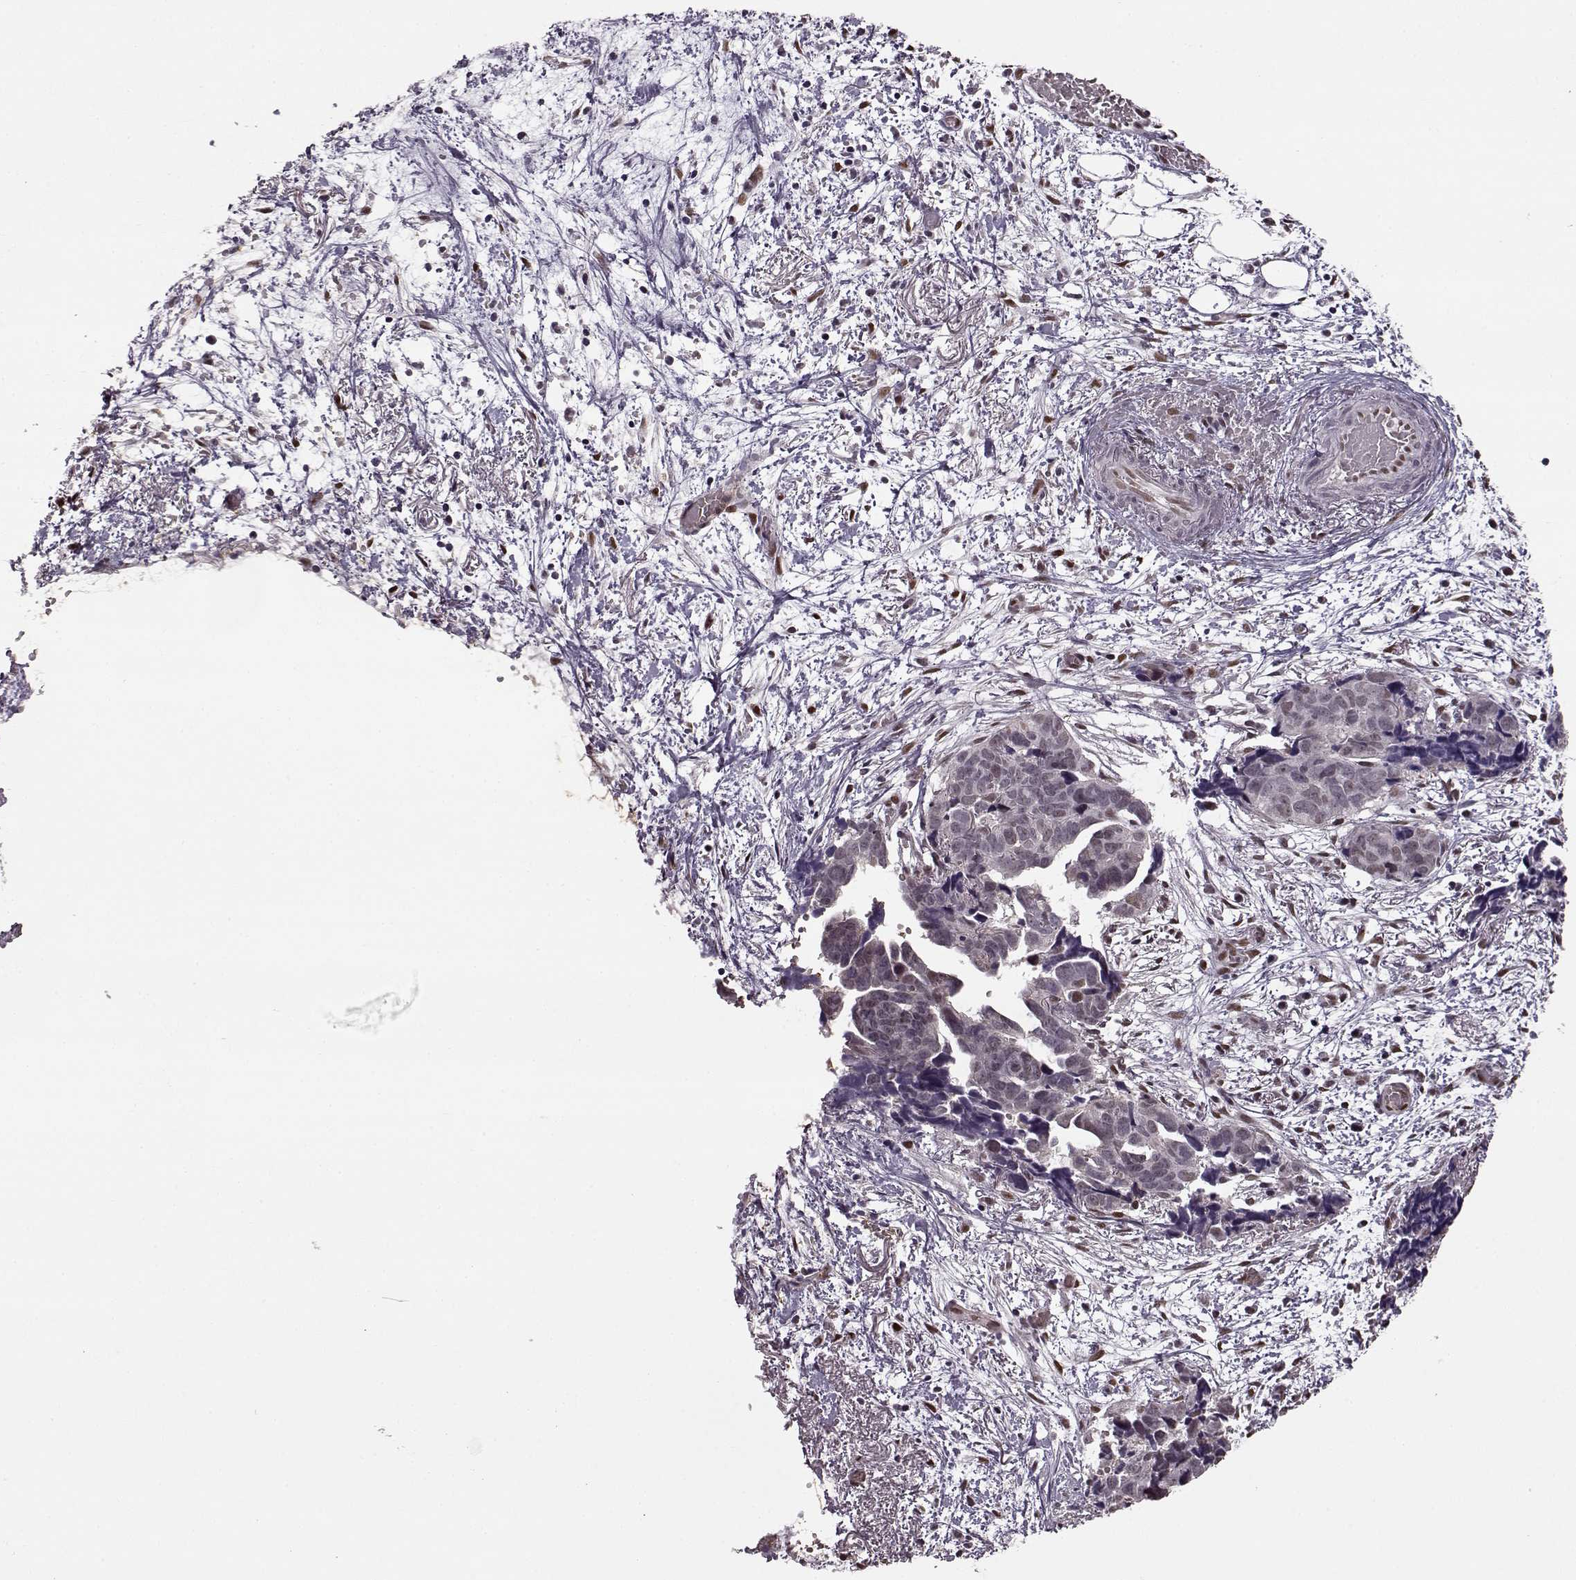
{"staining": {"intensity": "weak", "quantity": "<25%", "location": "nuclear"}, "tissue": "ovarian cancer", "cell_type": "Tumor cells", "image_type": "cancer", "snomed": [{"axis": "morphology", "description": "Cystadenocarcinoma, serous, NOS"}, {"axis": "topography", "description": "Ovary"}], "caption": "There is no significant staining in tumor cells of ovarian cancer. (Immunohistochemistry, brightfield microscopy, high magnification).", "gene": "FTO", "patient": {"sex": "female", "age": 69}}